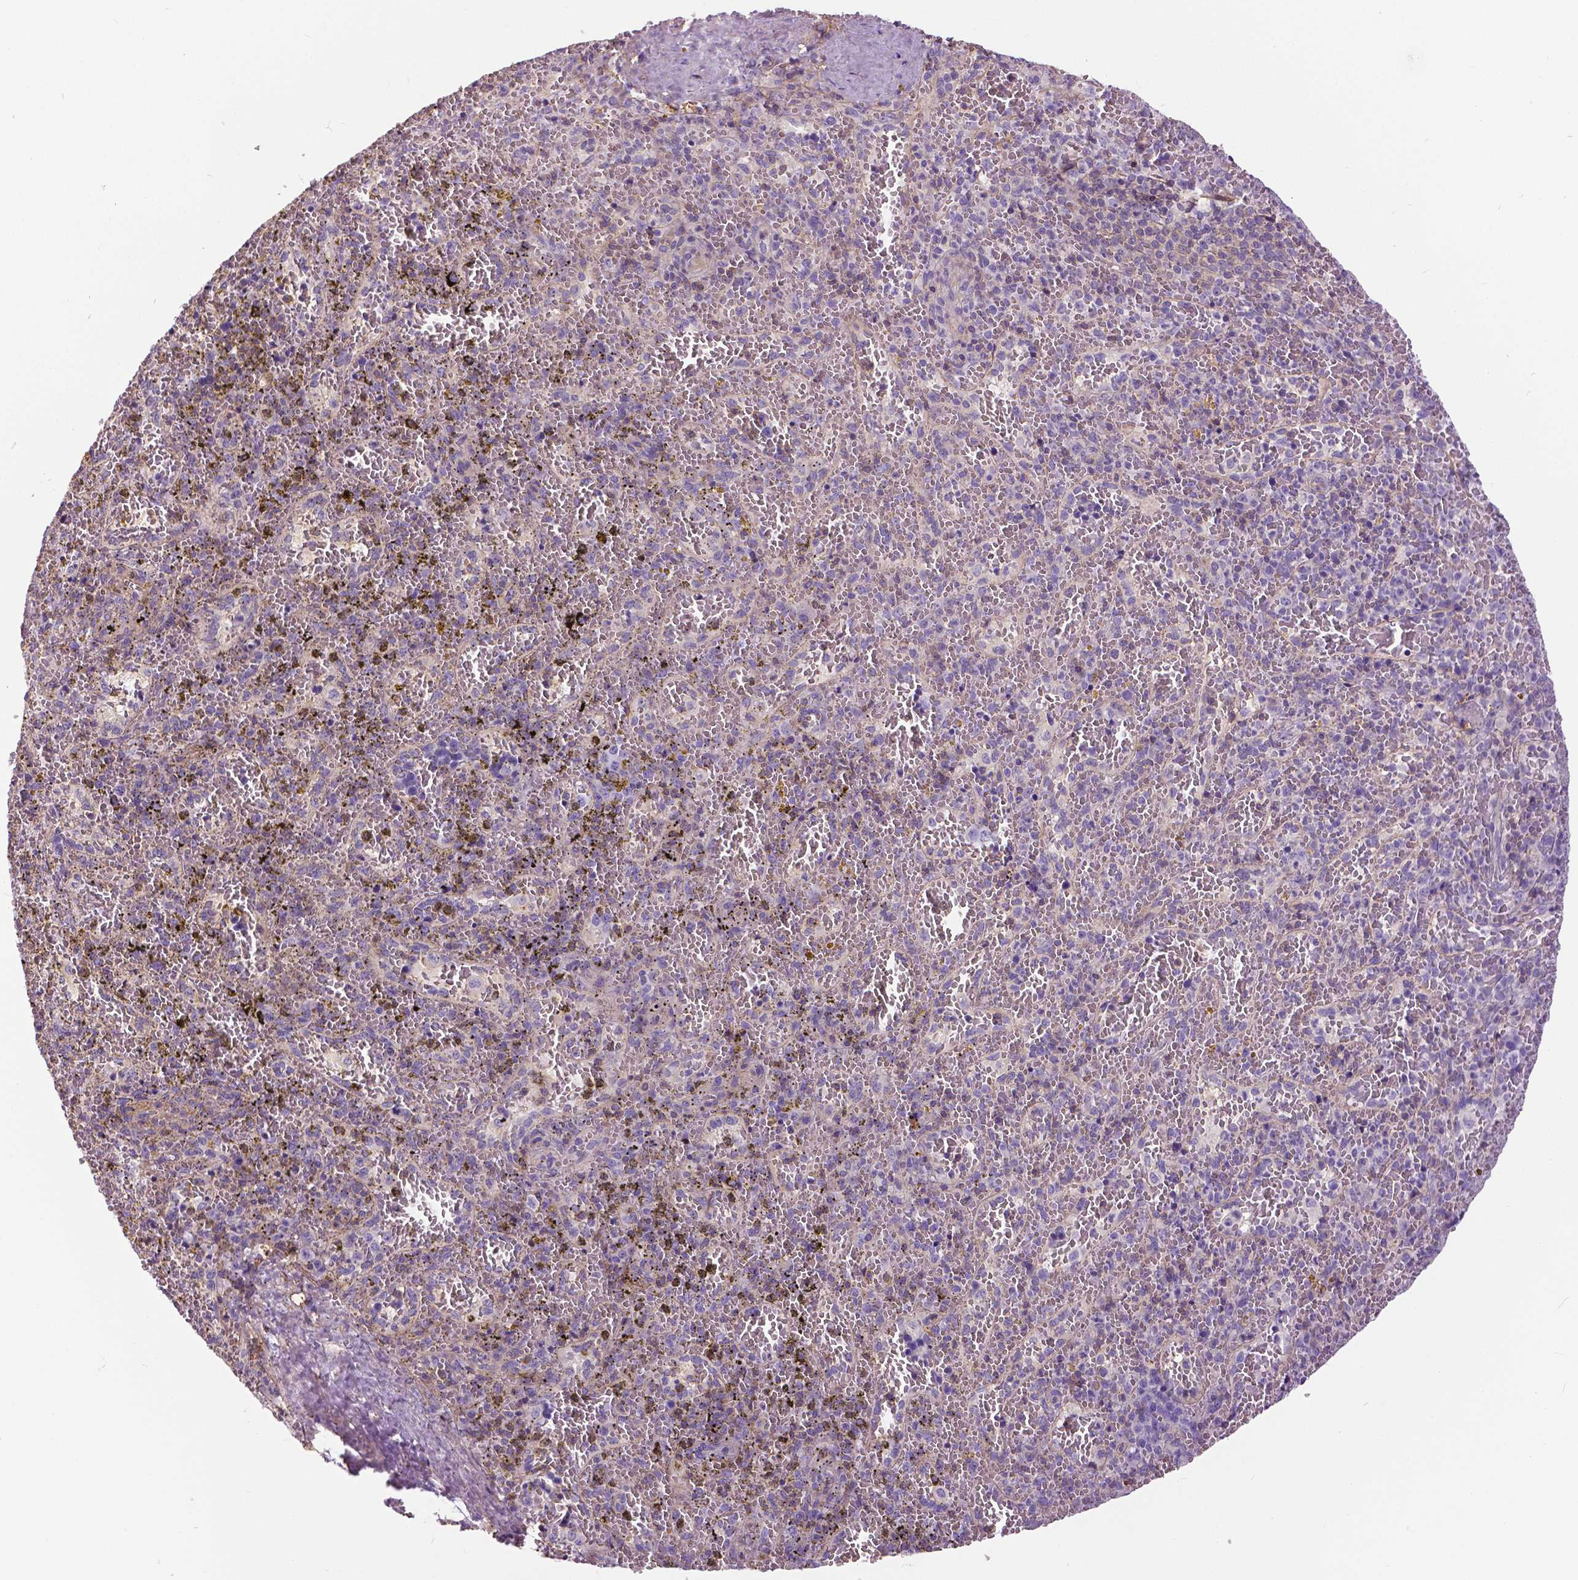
{"staining": {"intensity": "negative", "quantity": "none", "location": "none"}, "tissue": "spleen", "cell_type": "Cells in red pulp", "image_type": "normal", "snomed": [{"axis": "morphology", "description": "Normal tissue, NOS"}, {"axis": "topography", "description": "Spleen"}], "caption": "An image of human spleen is negative for staining in cells in red pulp. Nuclei are stained in blue.", "gene": "ANXA13", "patient": {"sex": "female", "age": 50}}